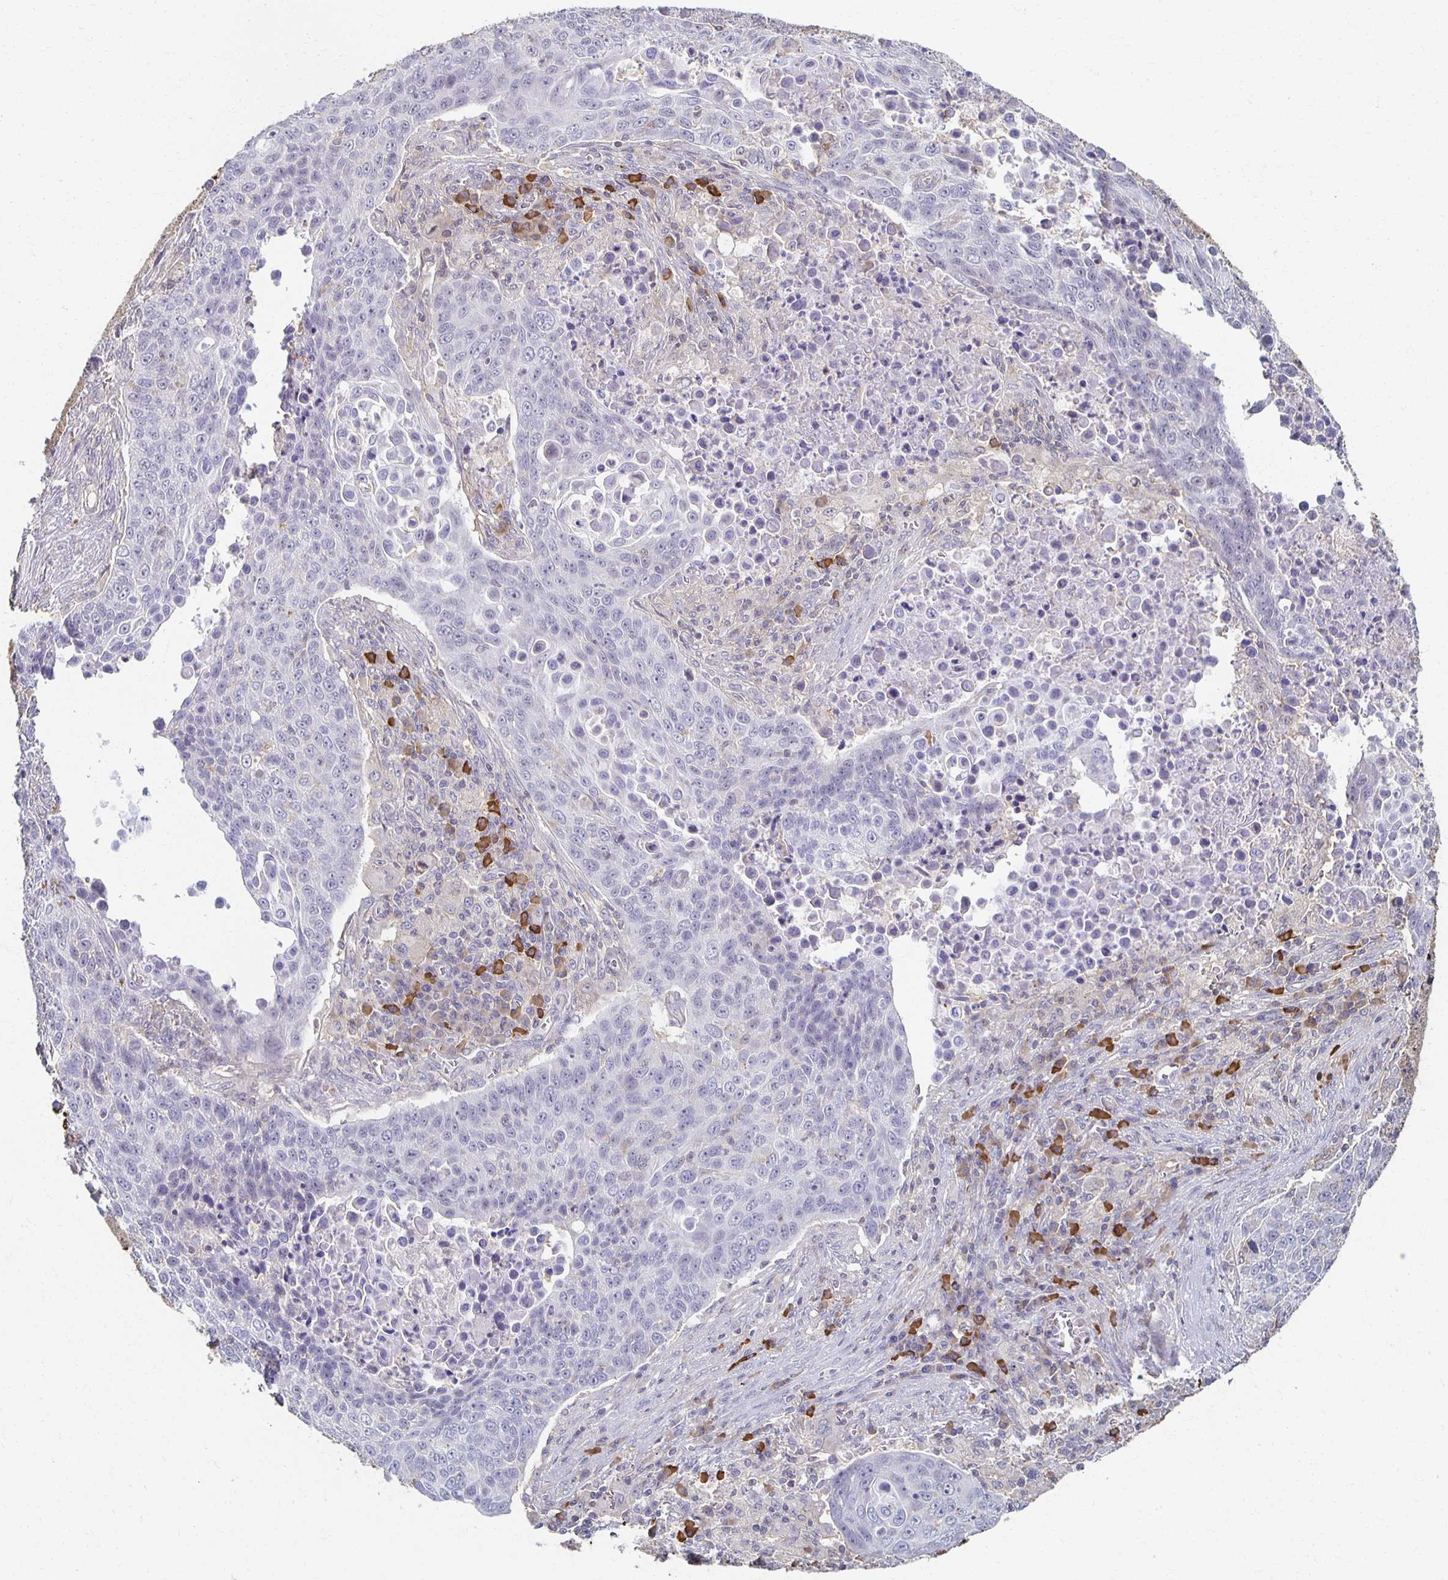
{"staining": {"intensity": "negative", "quantity": "none", "location": "none"}, "tissue": "lung cancer", "cell_type": "Tumor cells", "image_type": "cancer", "snomed": [{"axis": "morphology", "description": "Squamous cell carcinoma, NOS"}, {"axis": "topography", "description": "Lung"}], "caption": "There is no significant staining in tumor cells of lung cancer (squamous cell carcinoma).", "gene": "ZNF692", "patient": {"sex": "male", "age": 78}}